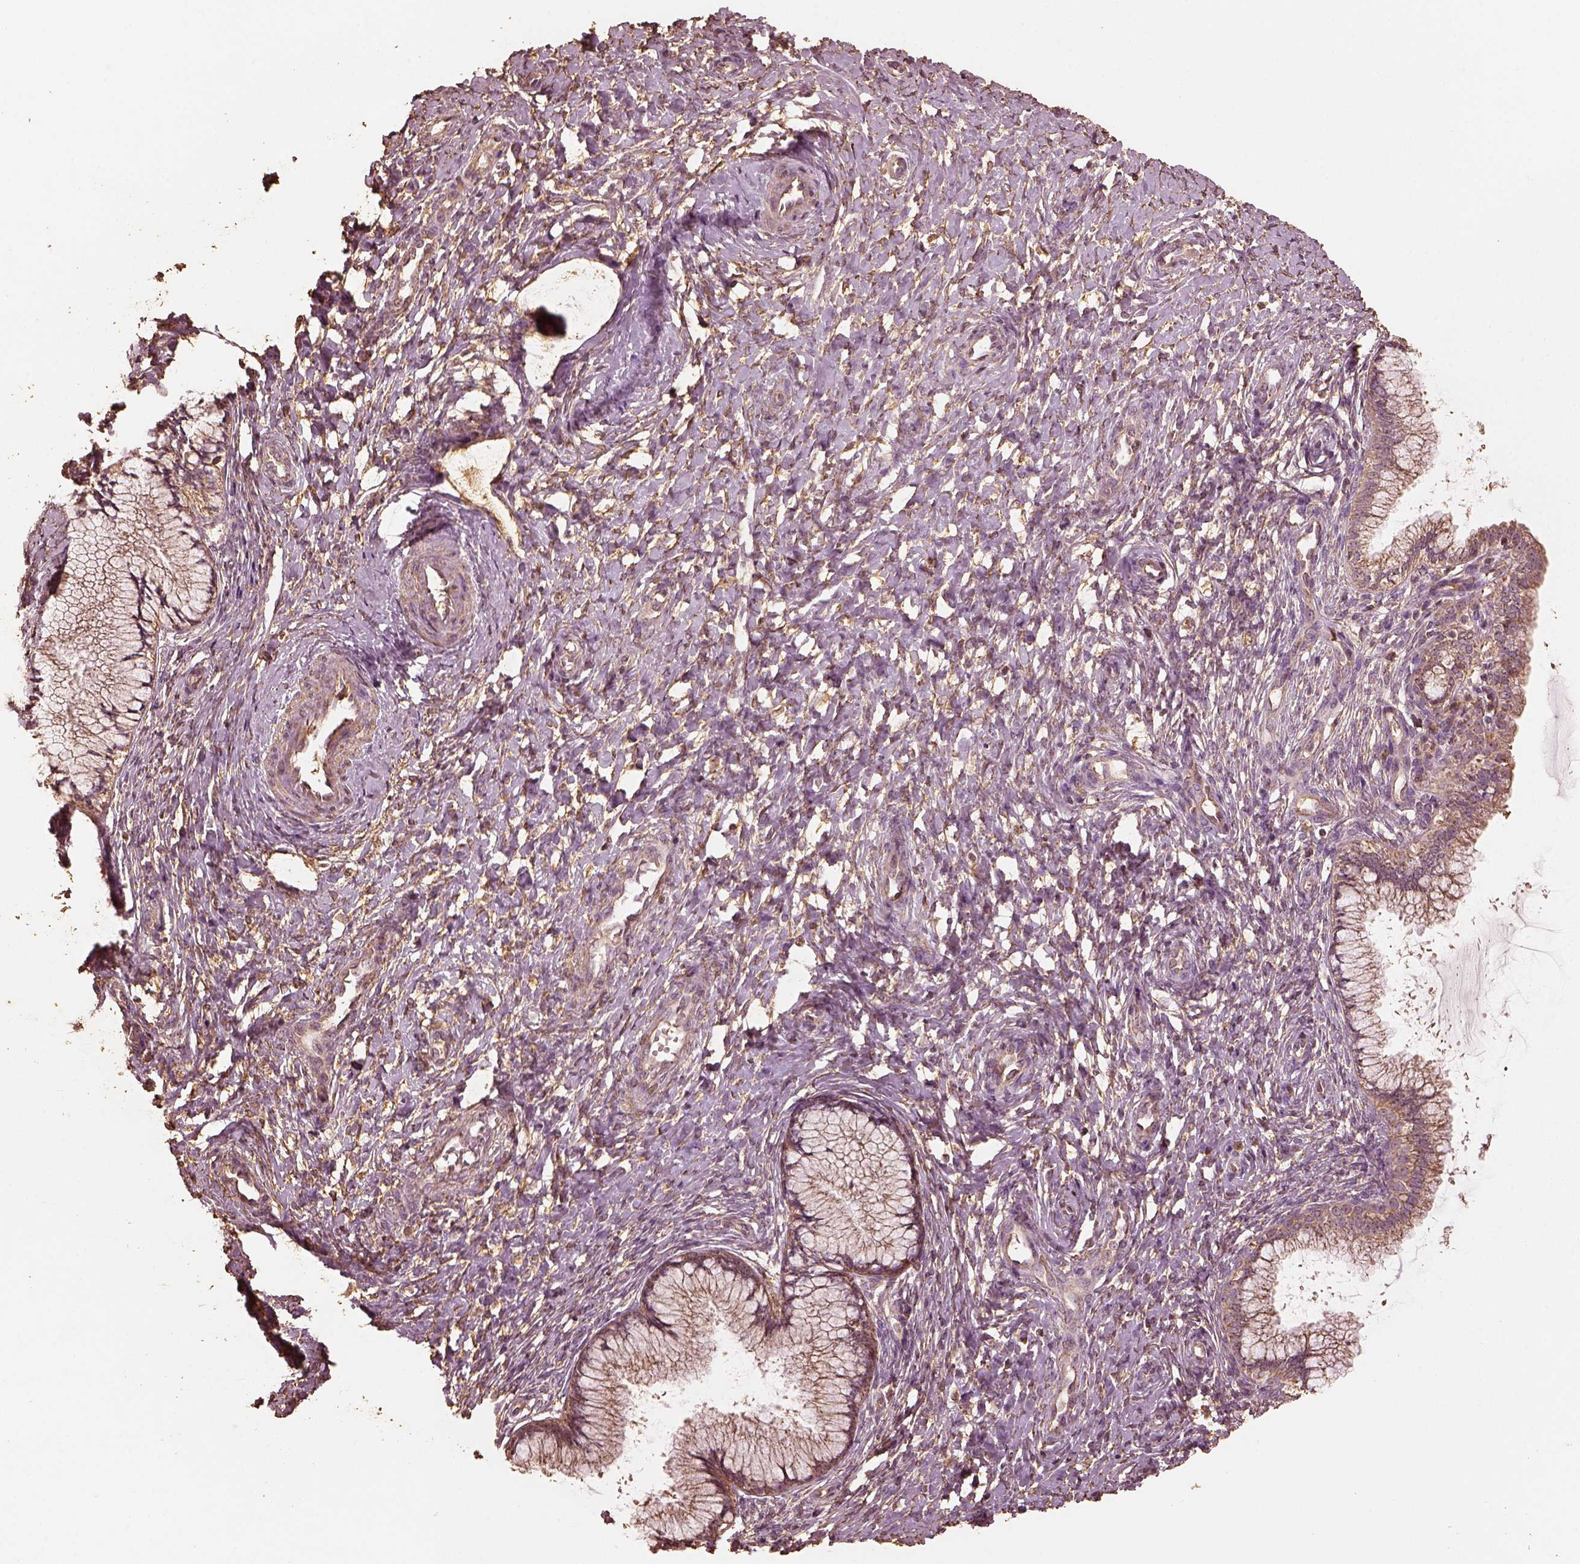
{"staining": {"intensity": "moderate", "quantity": ">75%", "location": "cytoplasmic/membranous"}, "tissue": "cervix", "cell_type": "Glandular cells", "image_type": "normal", "snomed": [{"axis": "morphology", "description": "Normal tissue, NOS"}, {"axis": "topography", "description": "Cervix"}], "caption": "Cervix stained for a protein (brown) shows moderate cytoplasmic/membranous positive expression in approximately >75% of glandular cells.", "gene": "PTGES2", "patient": {"sex": "female", "age": 37}}